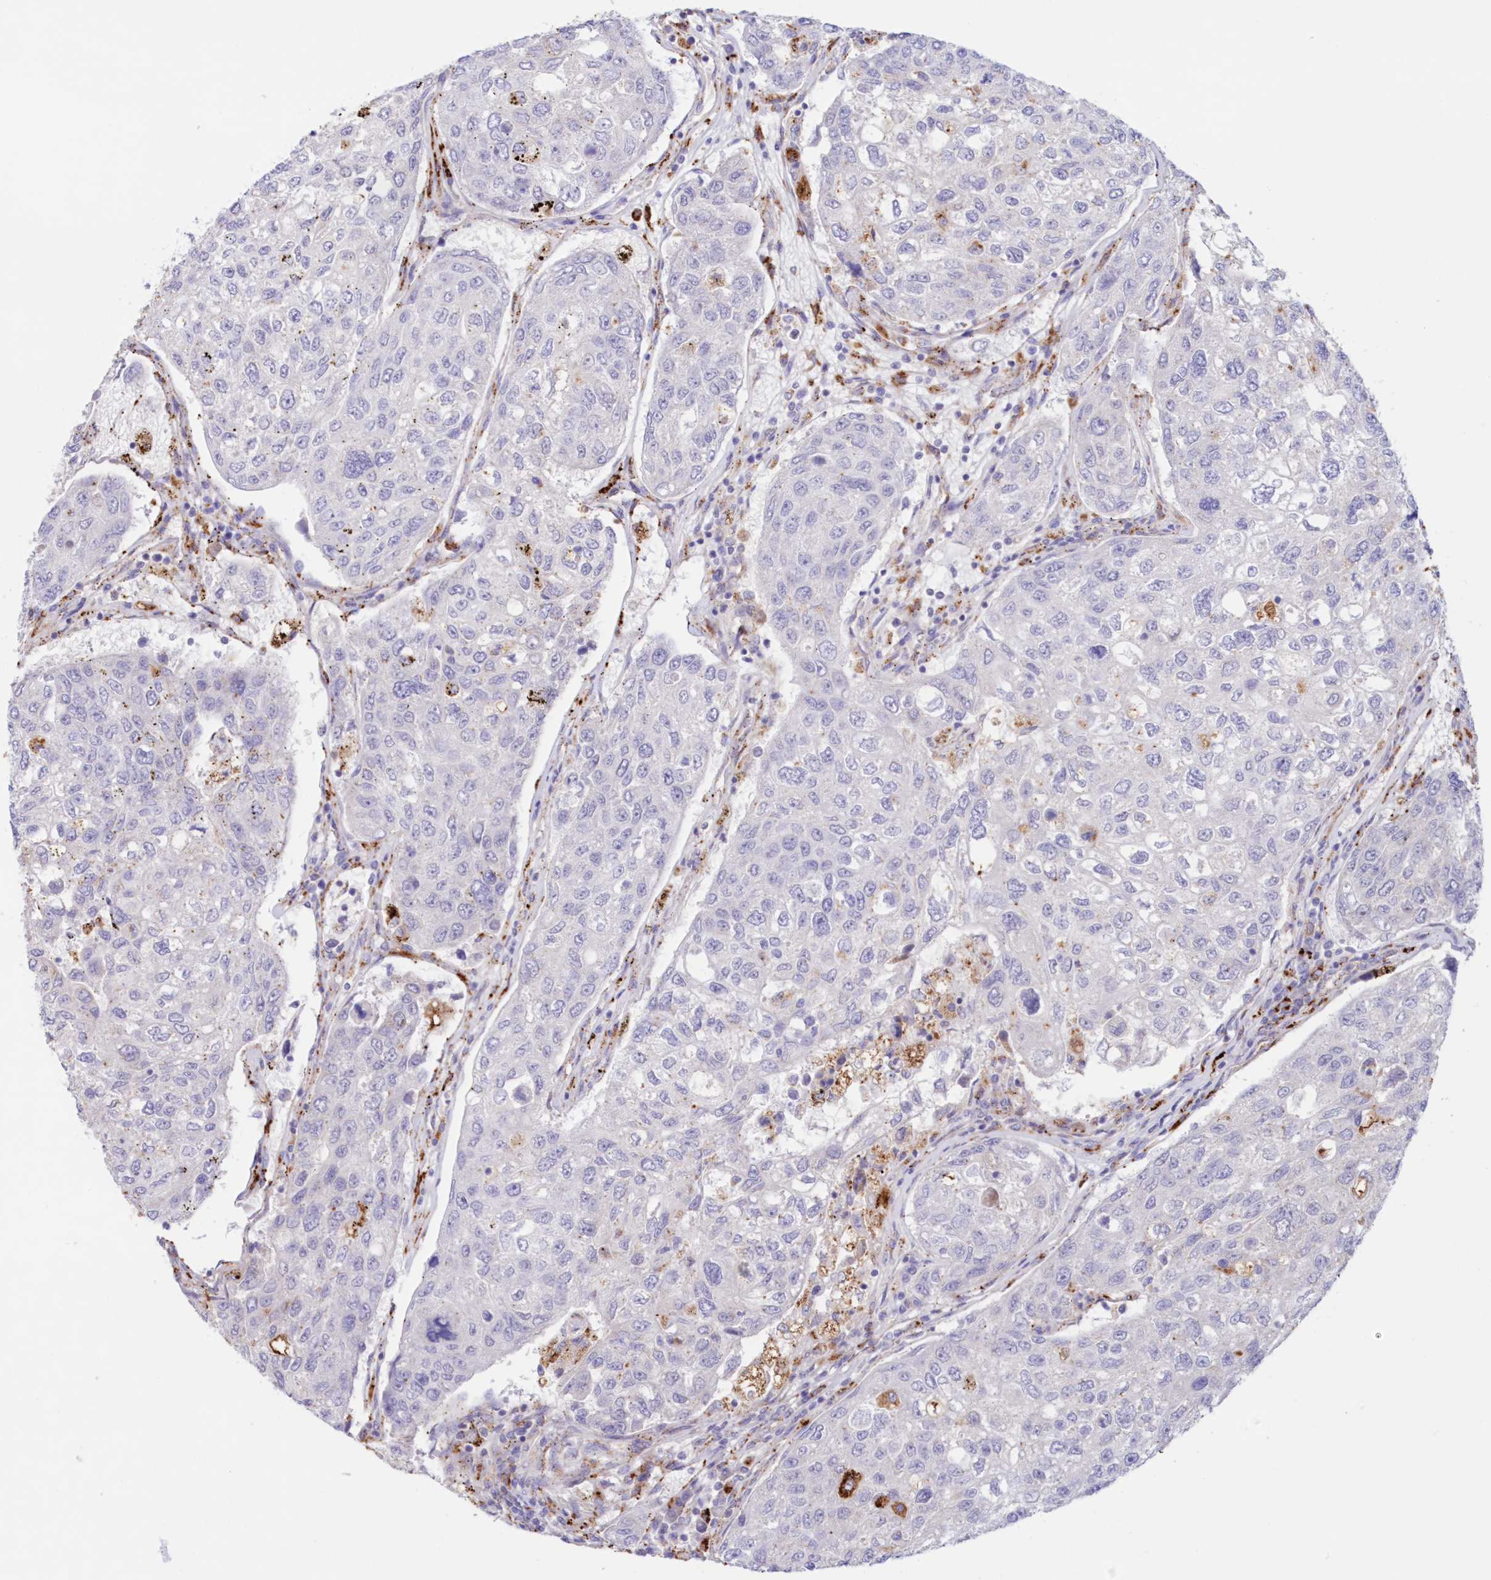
{"staining": {"intensity": "negative", "quantity": "none", "location": "none"}, "tissue": "urothelial cancer", "cell_type": "Tumor cells", "image_type": "cancer", "snomed": [{"axis": "morphology", "description": "Urothelial carcinoma, High grade"}, {"axis": "topography", "description": "Lymph node"}, {"axis": "topography", "description": "Urinary bladder"}], "caption": "An image of human urothelial cancer is negative for staining in tumor cells.", "gene": "TPP1", "patient": {"sex": "male", "age": 51}}